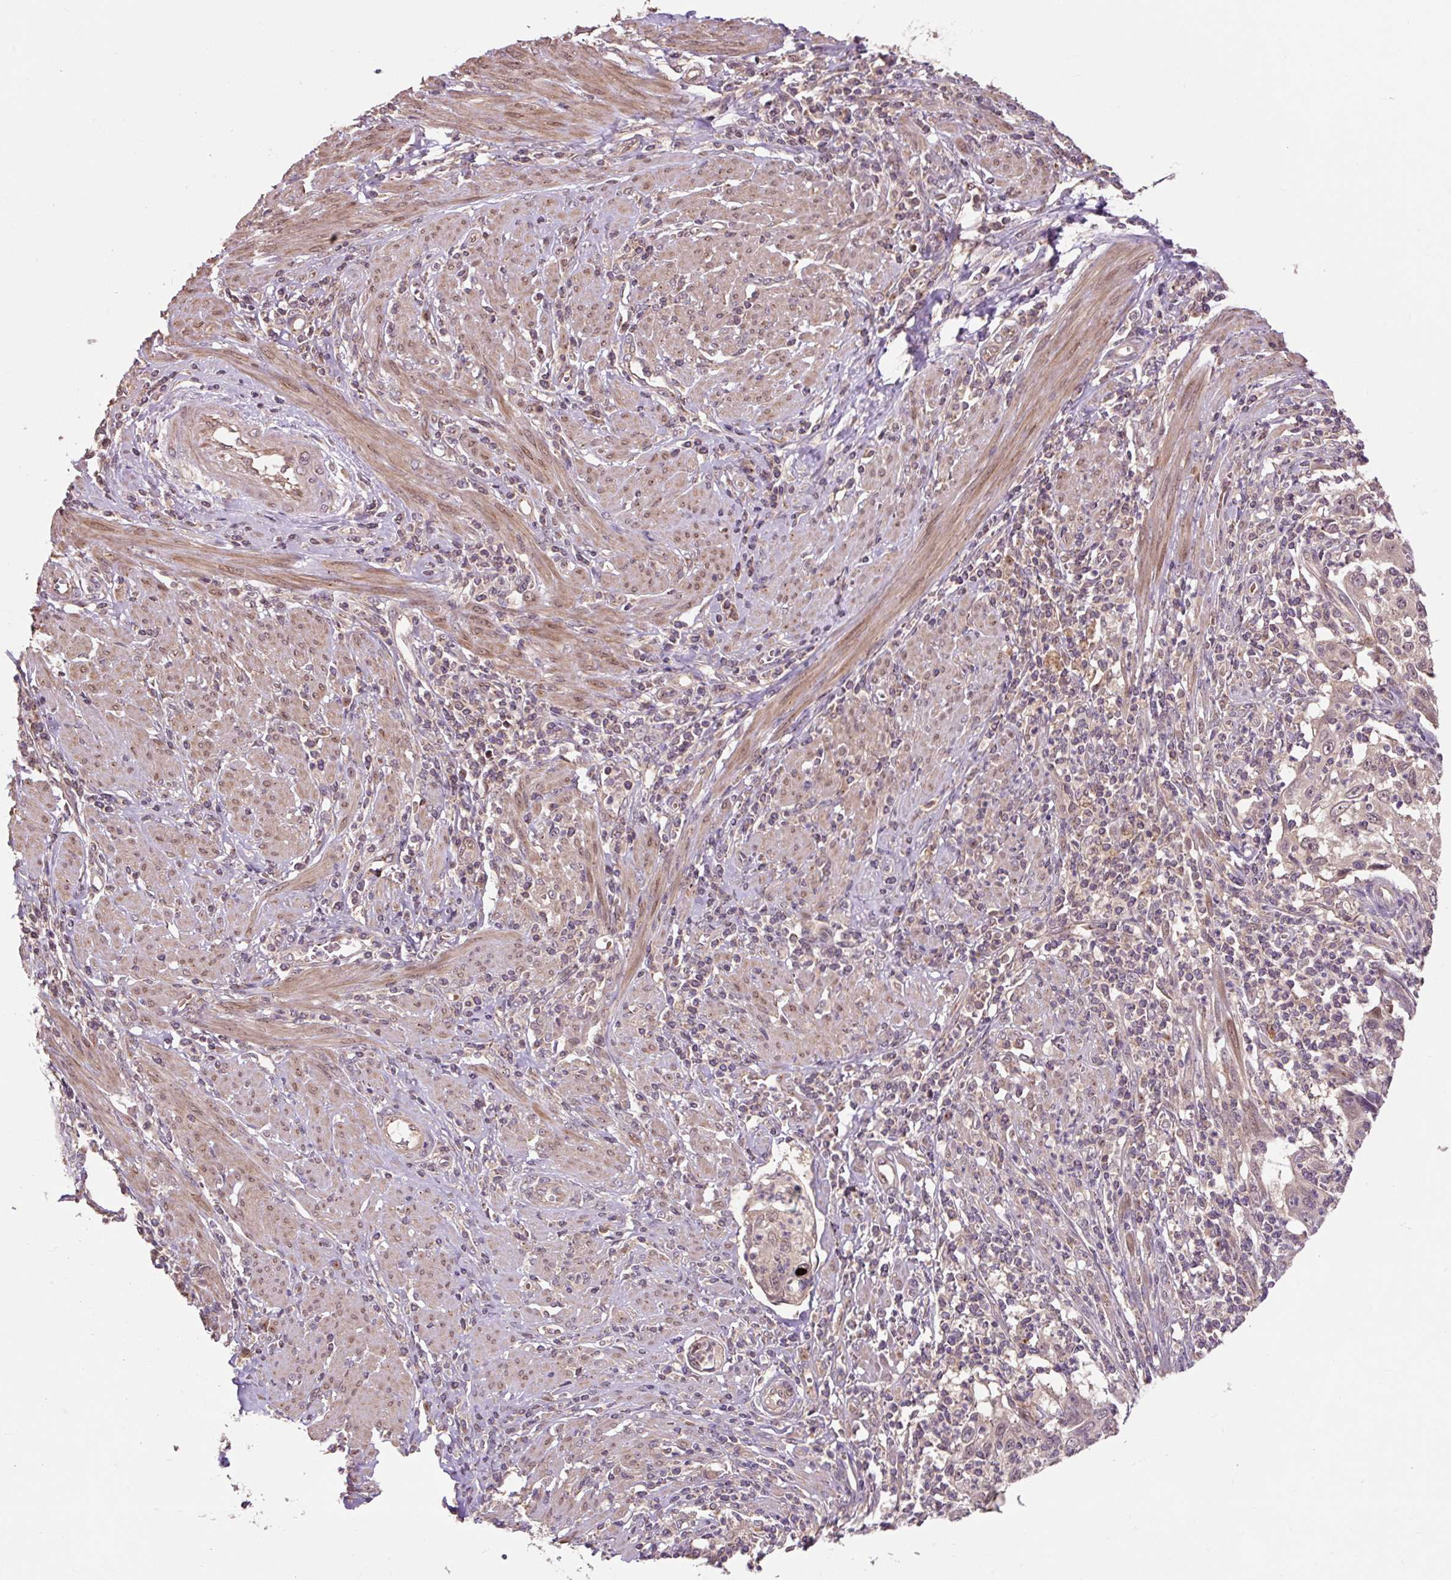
{"staining": {"intensity": "weak", "quantity": "25%-75%", "location": "cytoplasmic/membranous"}, "tissue": "cervical cancer", "cell_type": "Tumor cells", "image_type": "cancer", "snomed": [{"axis": "morphology", "description": "Squamous cell carcinoma, NOS"}, {"axis": "topography", "description": "Cervix"}], "caption": "Immunohistochemistry (DAB (3,3'-diaminobenzidine)) staining of cervical squamous cell carcinoma displays weak cytoplasmic/membranous protein staining in about 25%-75% of tumor cells.", "gene": "MMS19", "patient": {"sex": "female", "age": 70}}